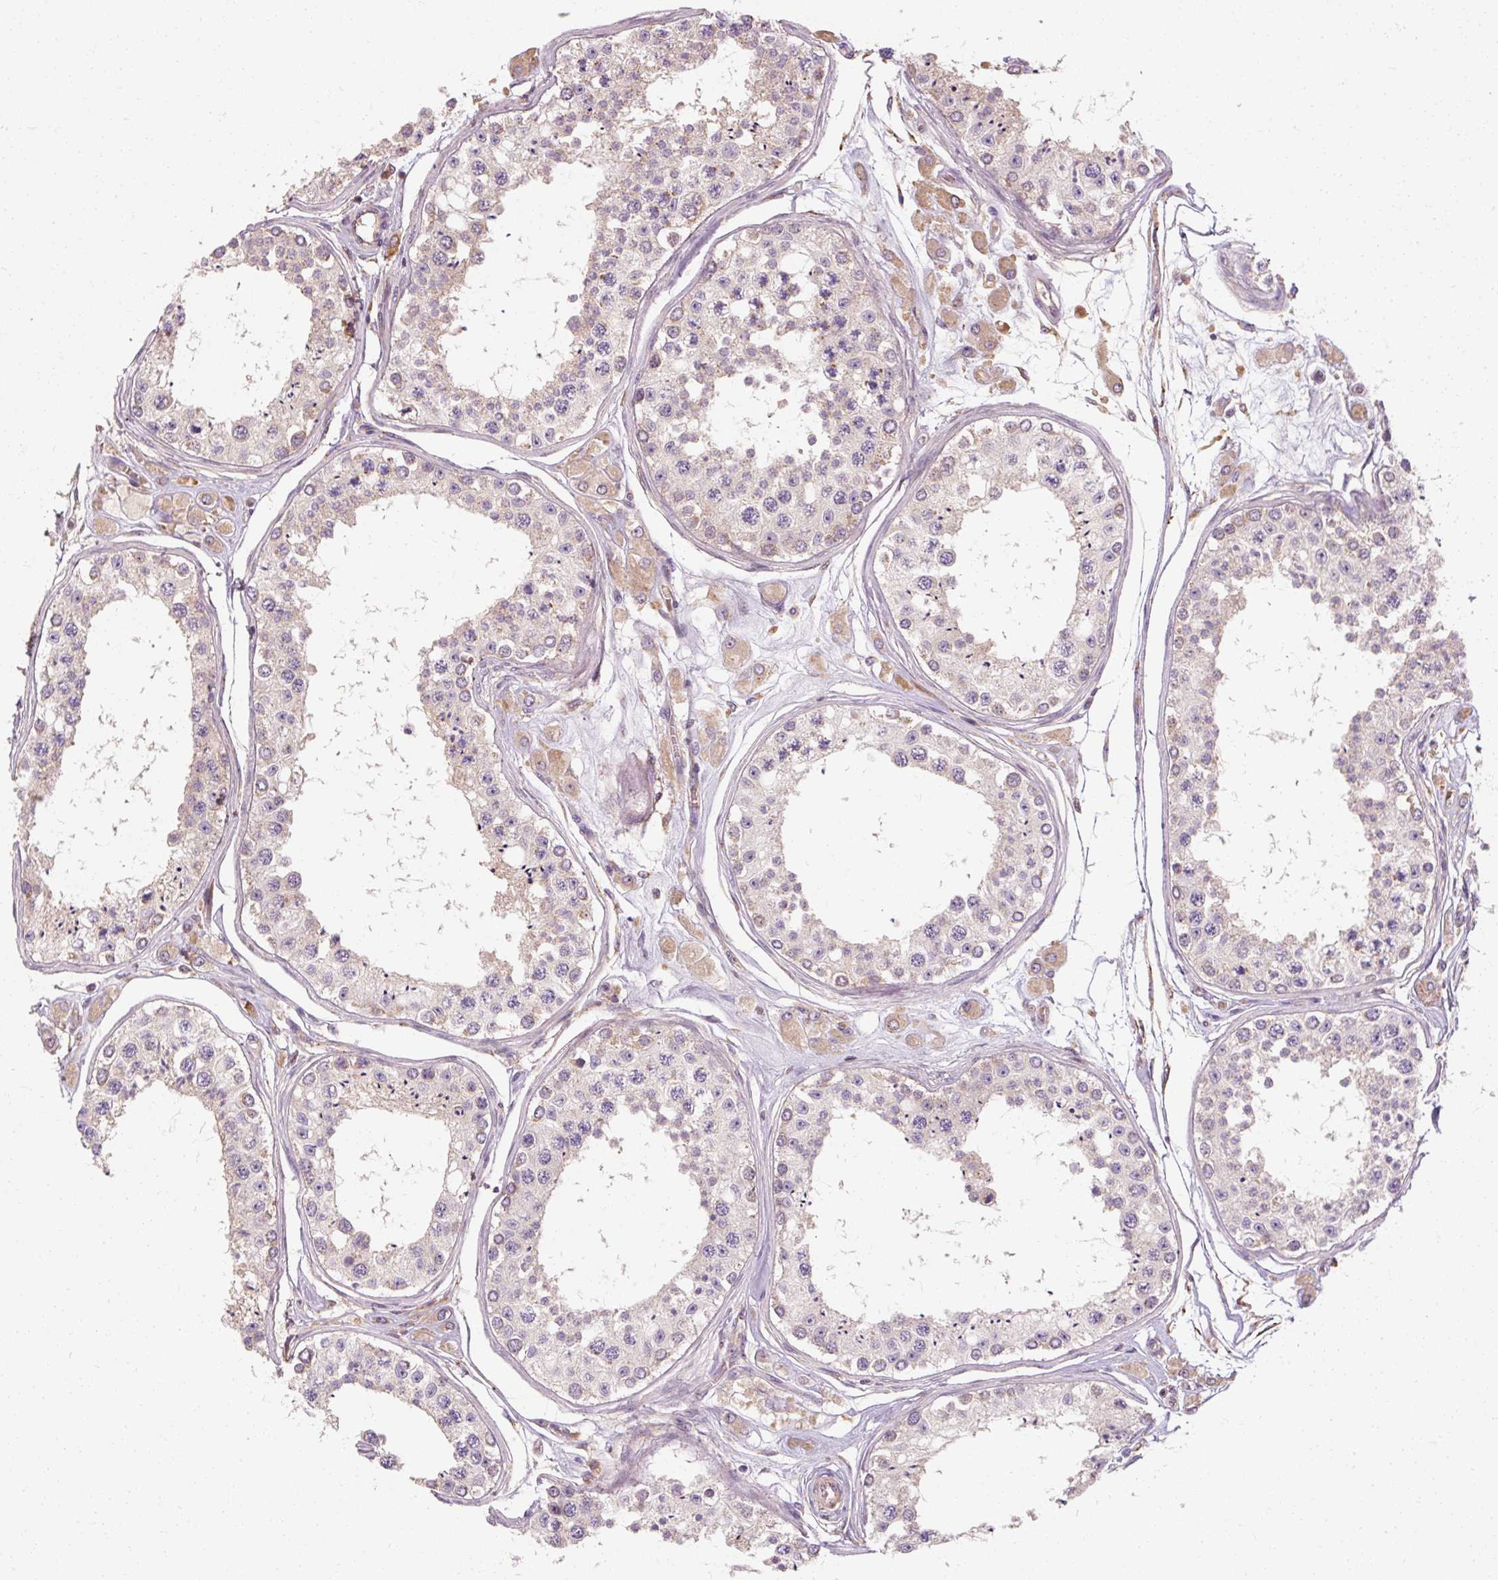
{"staining": {"intensity": "moderate", "quantity": "25%-75%", "location": "cytoplasmic/membranous"}, "tissue": "testis", "cell_type": "Cells in seminiferous ducts", "image_type": "normal", "snomed": [{"axis": "morphology", "description": "Normal tissue, NOS"}, {"axis": "topography", "description": "Testis"}], "caption": "Cells in seminiferous ducts demonstrate medium levels of moderate cytoplasmic/membranous positivity in approximately 25%-75% of cells in benign testis. The staining was performed using DAB, with brown indicating positive protein expression. Nuclei are stained blue with hematoxylin.", "gene": "TBC1D4", "patient": {"sex": "male", "age": 25}}